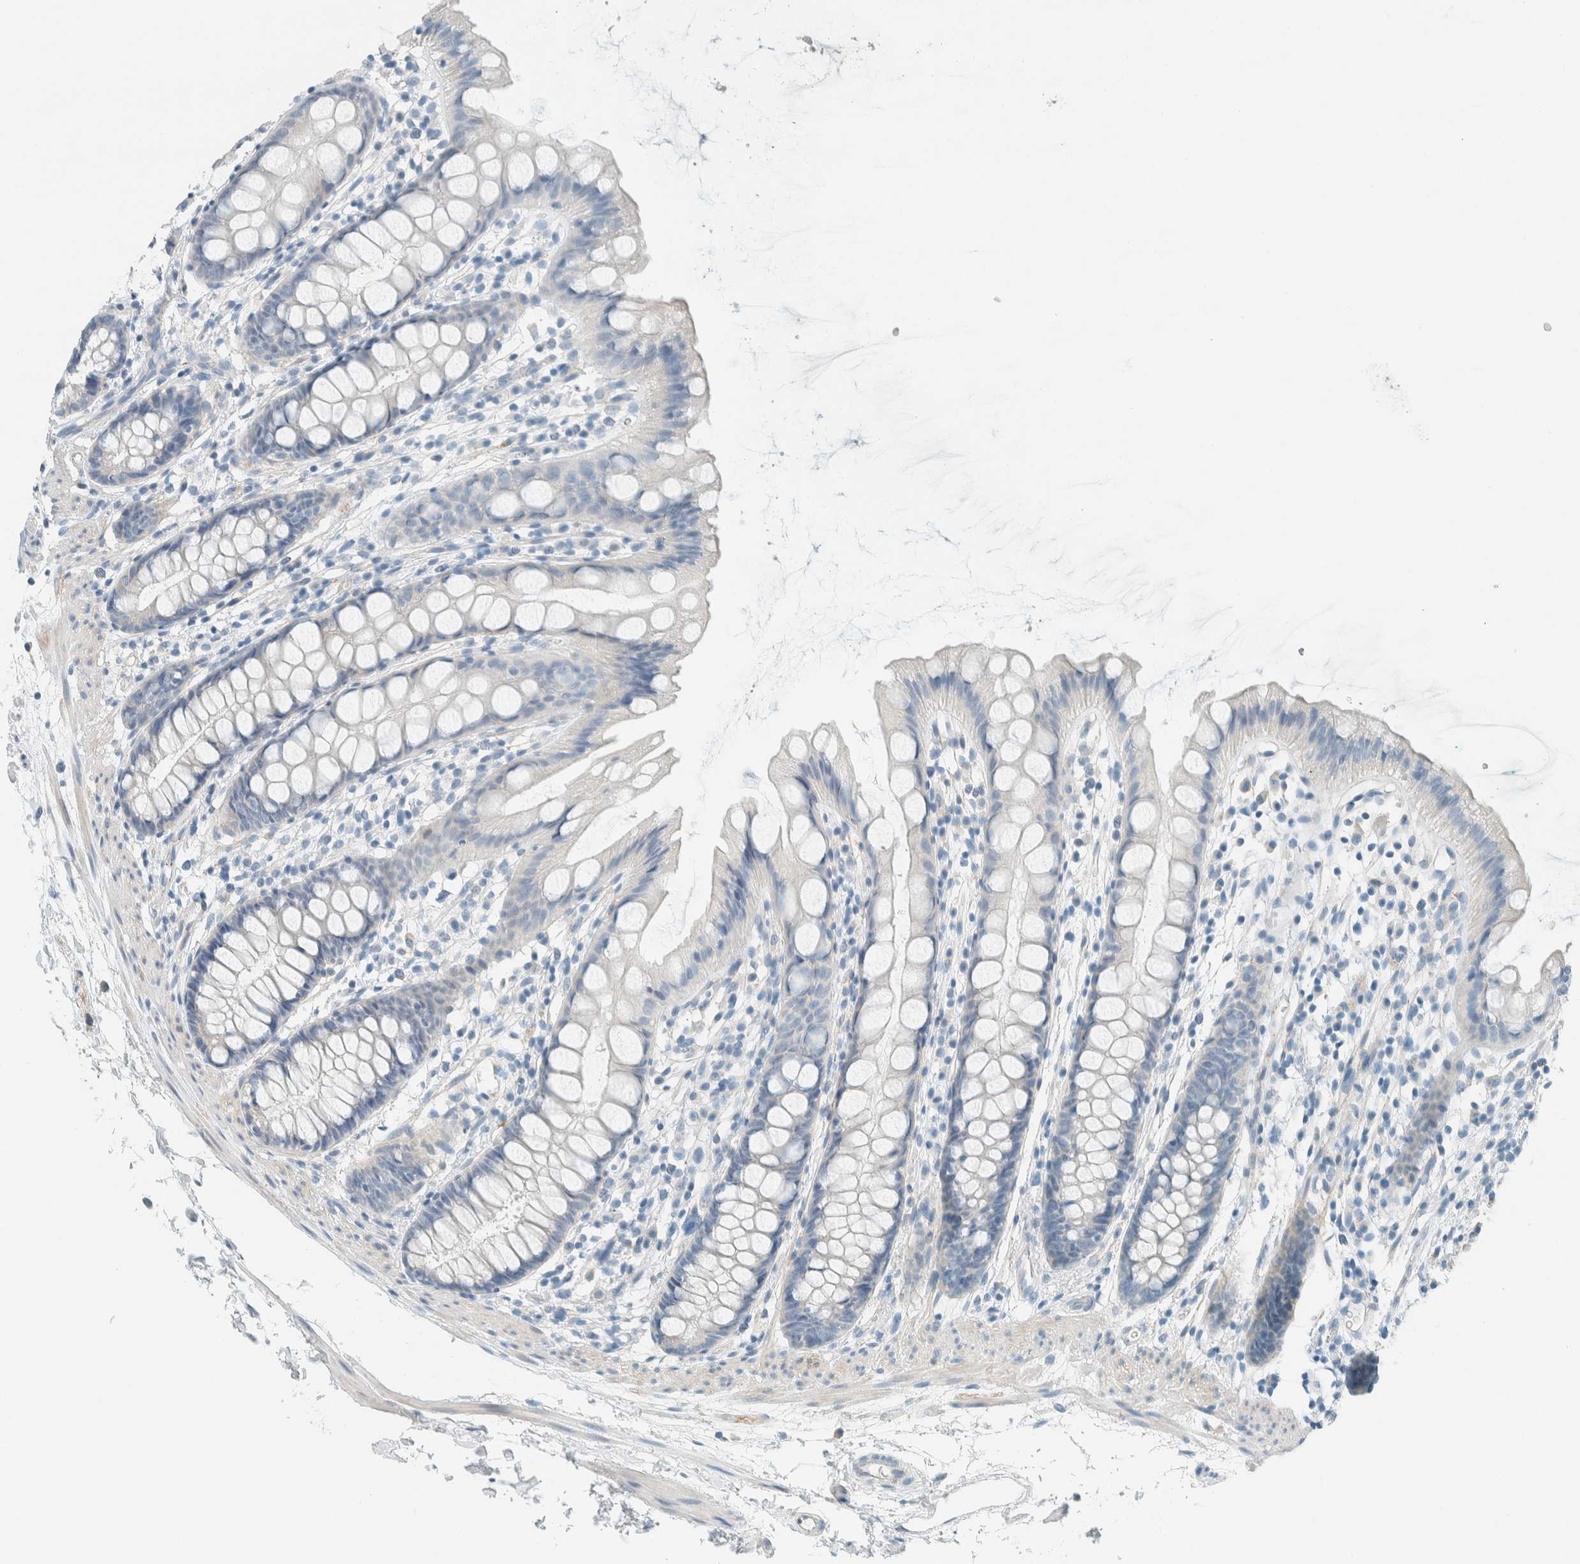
{"staining": {"intensity": "negative", "quantity": "none", "location": "none"}, "tissue": "rectum", "cell_type": "Glandular cells", "image_type": "normal", "snomed": [{"axis": "morphology", "description": "Normal tissue, NOS"}, {"axis": "topography", "description": "Rectum"}], "caption": "A micrograph of rectum stained for a protein shows no brown staining in glandular cells. (Stains: DAB (3,3'-diaminobenzidine) immunohistochemistry with hematoxylin counter stain, Microscopy: brightfield microscopy at high magnification).", "gene": "SLFN12", "patient": {"sex": "female", "age": 65}}